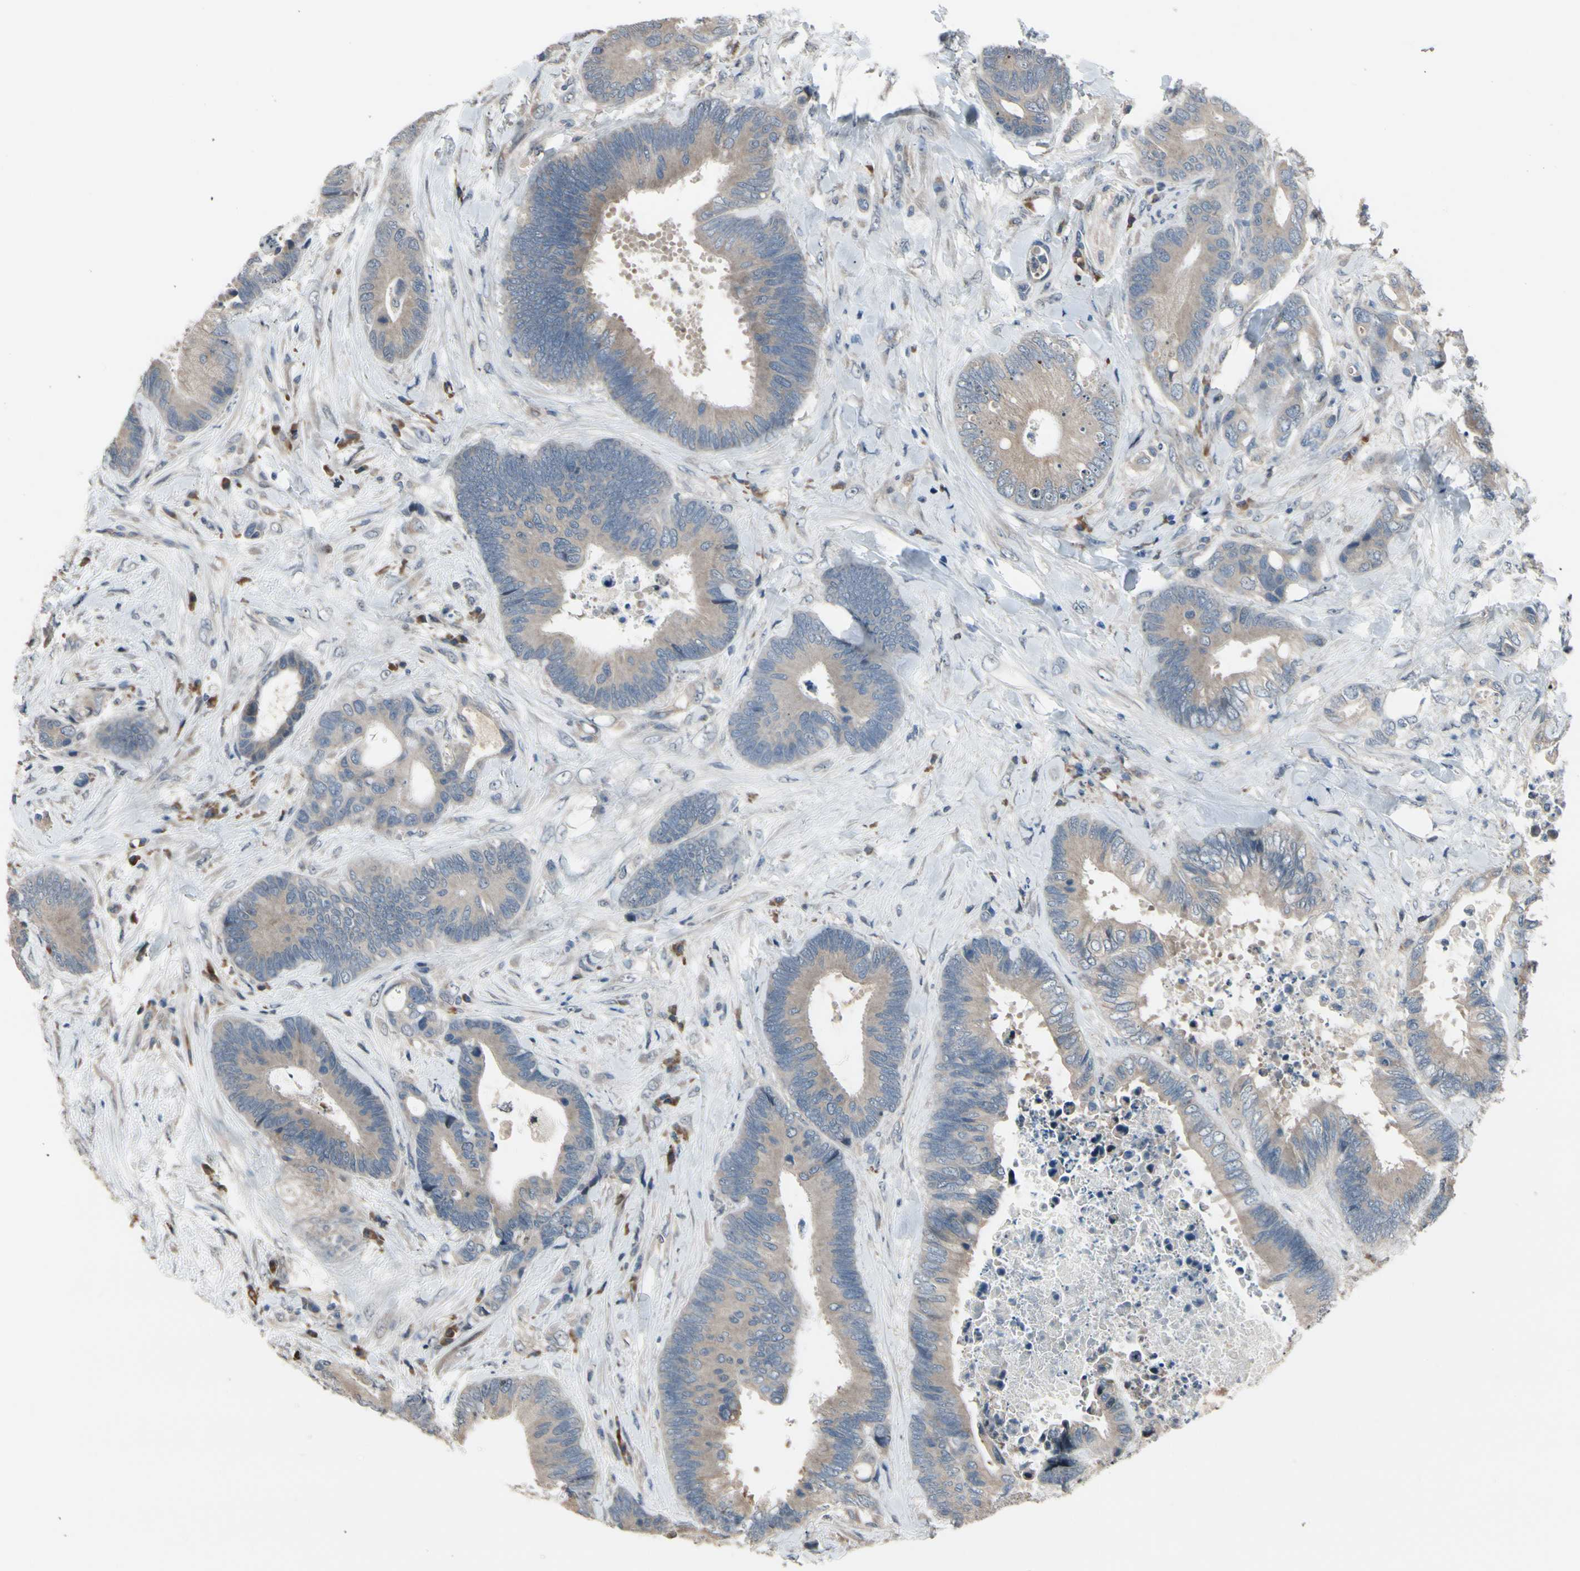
{"staining": {"intensity": "weak", "quantity": "25%-75%", "location": "cytoplasmic/membranous"}, "tissue": "colorectal cancer", "cell_type": "Tumor cells", "image_type": "cancer", "snomed": [{"axis": "morphology", "description": "Adenocarcinoma, NOS"}, {"axis": "topography", "description": "Rectum"}], "caption": "IHC micrograph of neoplastic tissue: colorectal adenocarcinoma stained using immunohistochemistry reveals low levels of weak protein expression localized specifically in the cytoplasmic/membranous of tumor cells, appearing as a cytoplasmic/membranous brown color.", "gene": "SNX29", "patient": {"sex": "male", "age": 55}}